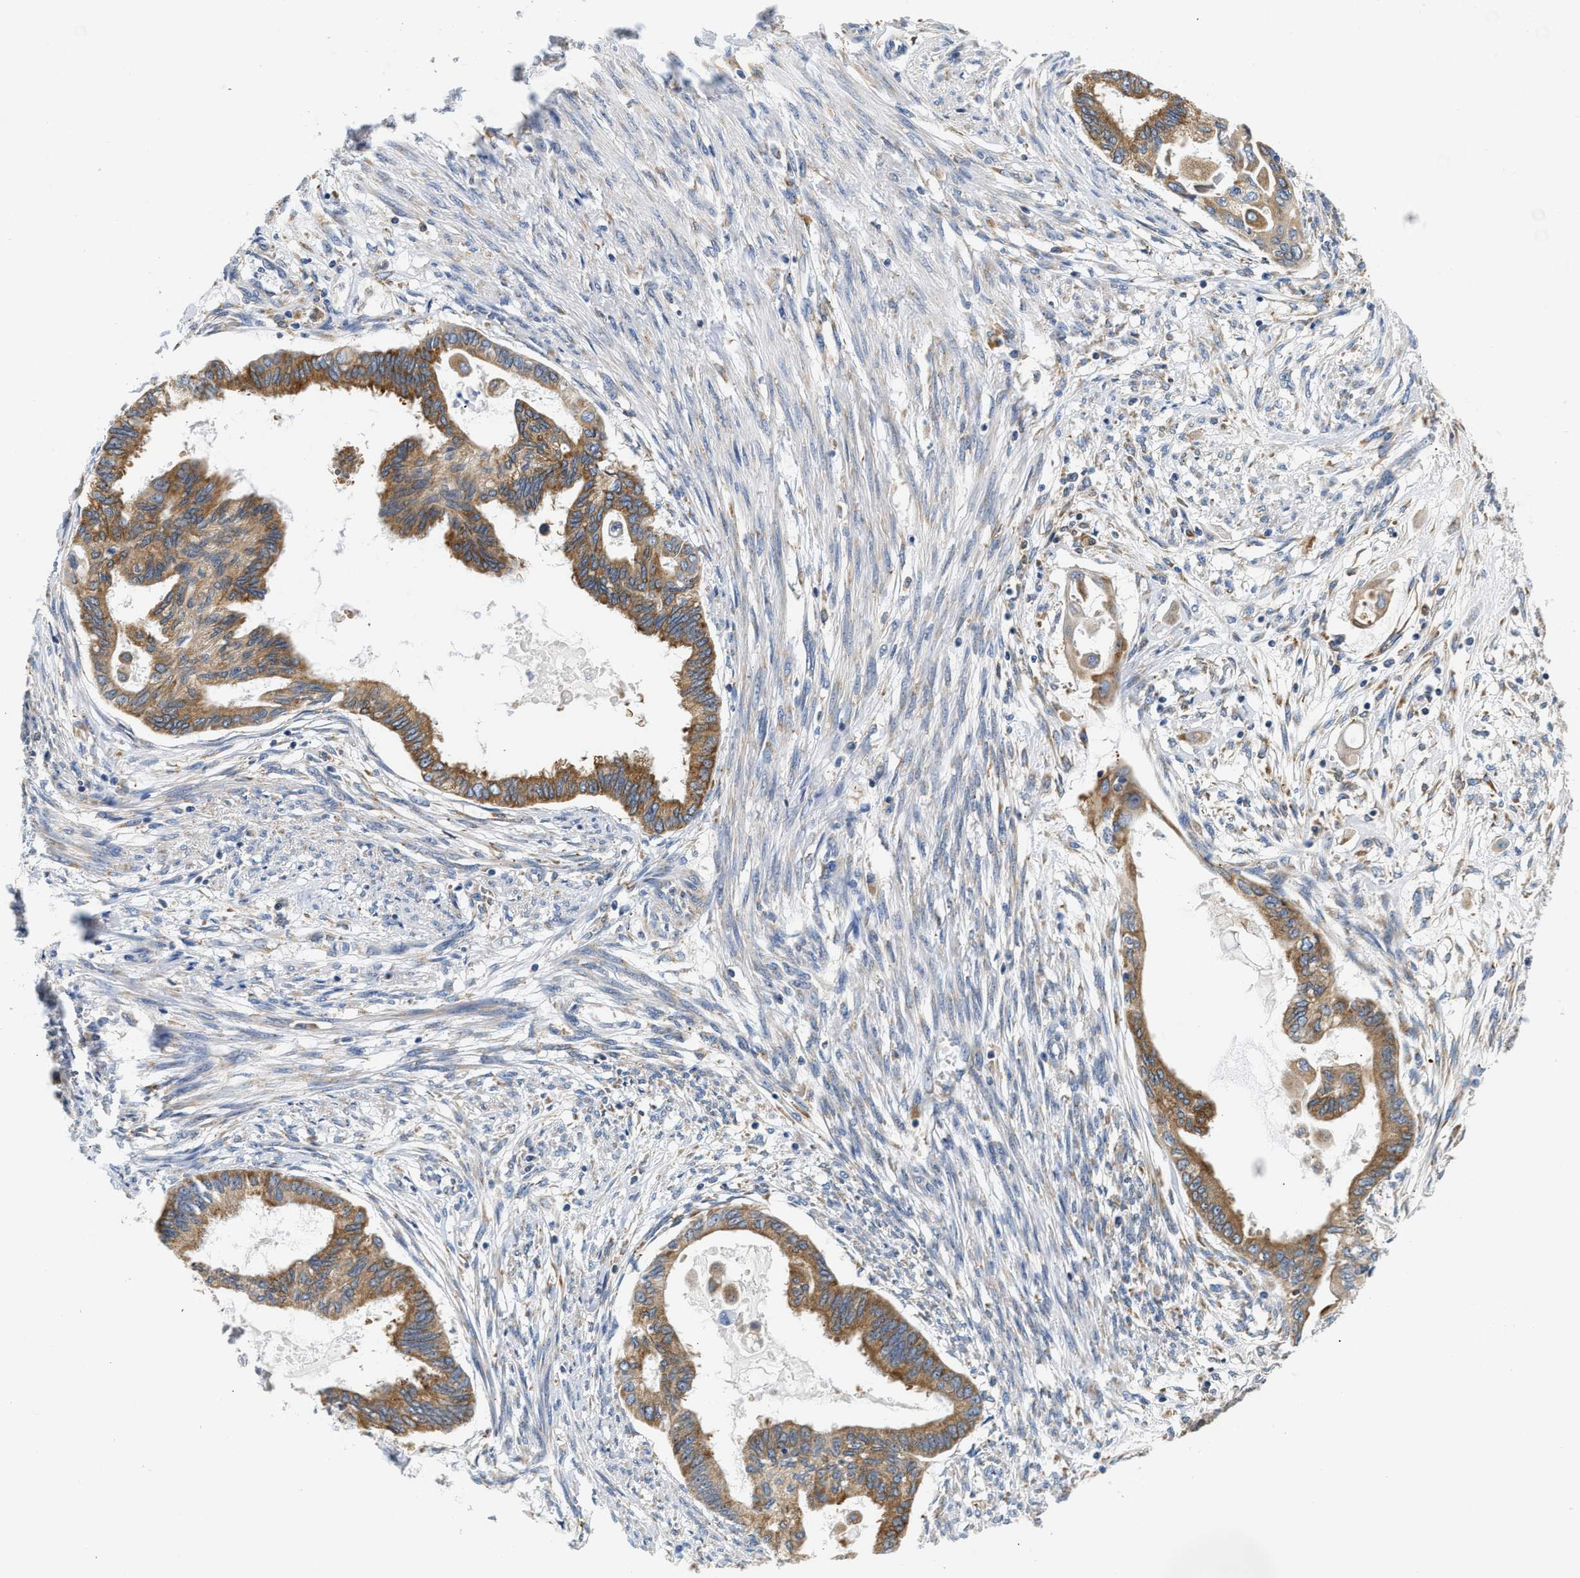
{"staining": {"intensity": "moderate", "quantity": ">75%", "location": "cytoplasmic/membranous"}, "tissue": "cervical cancer", "cell_type": "Tumor cells", "image_type": "cancer", "snomed": [{"axis": "morphology", "description": "Normal tissue, NOS"}, {"axis": "morphology", "description": "Adenocarcinoma, NOS"}, {"axis": "topography", "description": "Cervix"}, {"axis": "topography", "description": "Endometrium"}], "caption": "DAB immunohistochemical staining of human cervical adenocarcinoma shows moderate cytoplasmic/membranous protein positivity in approximately >75% of tumor cells.", "gene": "HDHD3", "patient": {"sex": "female", "age": 86}}